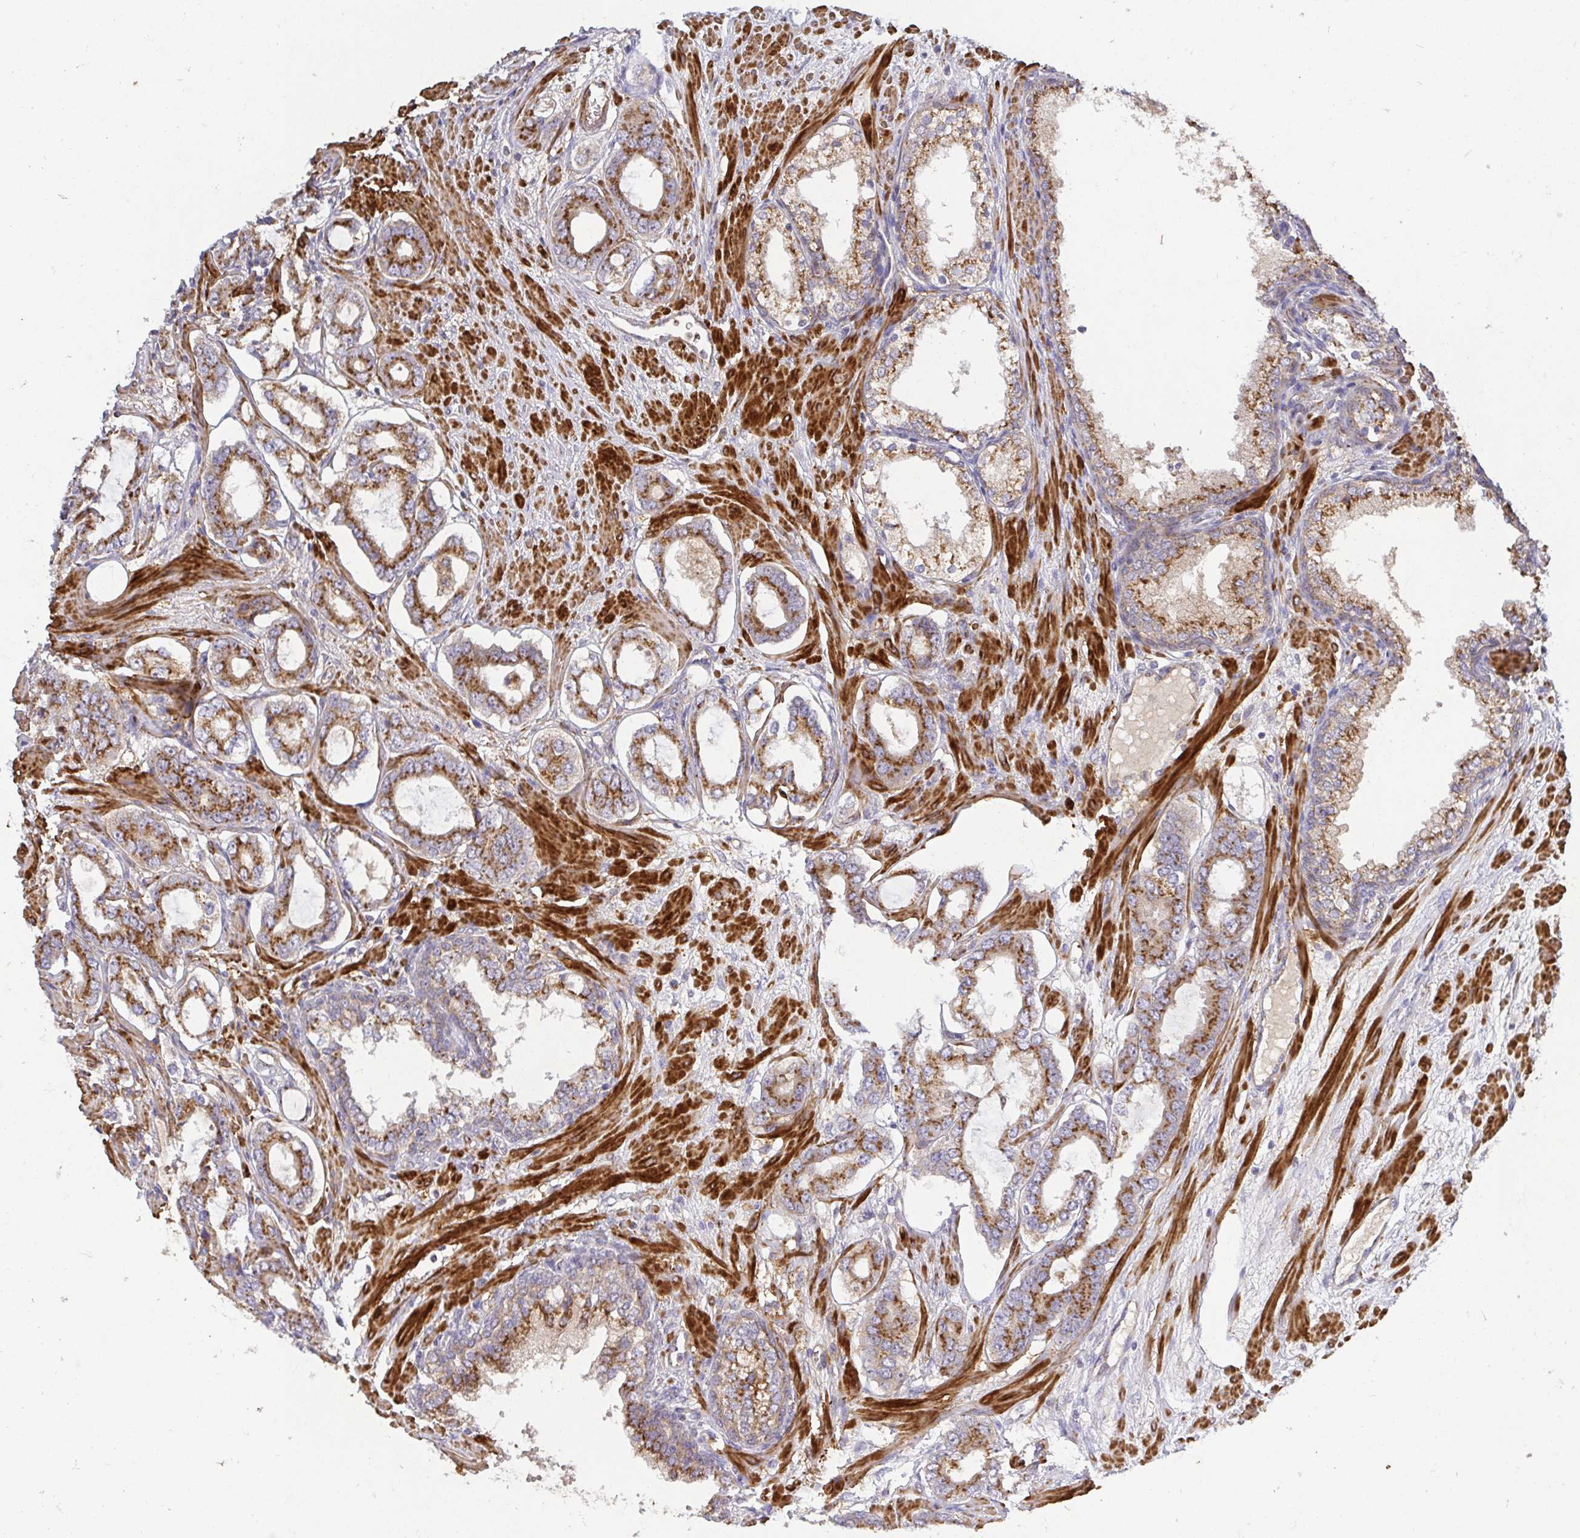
{"staining": {"intensity": "moderate", "quantity": ">75%", "location": "cytoplasmic/membranous"}, "tissue": "prostate cancer", "cell_type": "Tumor cells", "image_type": "cancer", "snomed": [{"axis": "morphology", "description": "Adenocarcinoma, High grade"}, {"axis": "topography", "description": "Prostate"}], "caption": "Prostate cancer (adenocarcinoma (high-grade)) tissue demonstrates moderate cytoplasmic/membranous positivity in about >75% of tumor cells, visualized by immunohistochemistry.", "gene": "TM9SF4", "patient": {"sex": "male", "age": 75}}